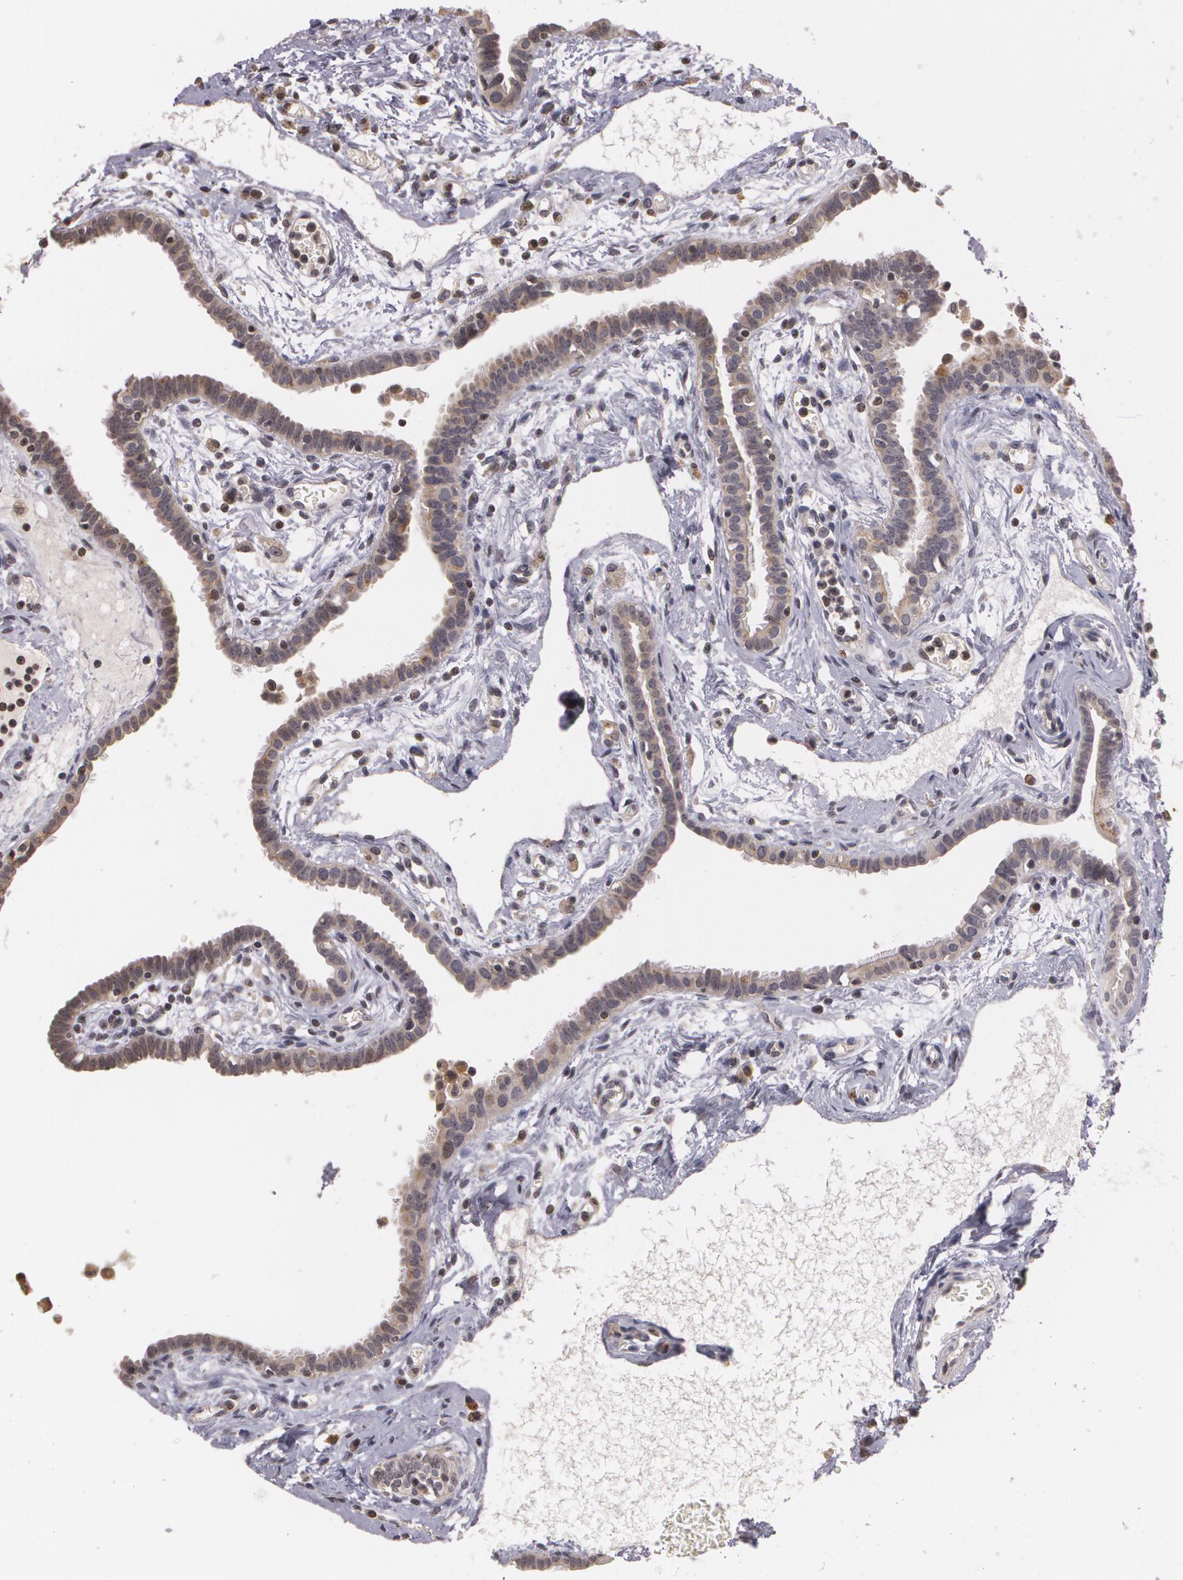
{"staining": {"intensity": "weak", "quantity": "<25%", "location": "cytoplasmic/membranous,nuclear"}, "tissue": "fallopian tube", "cell_type": "Glandular cells", "image_type": "normal", "snomed": [{"axis": "morphology", "description": "Normal tissue, NOS"}, {"axis": "topography", "description": "Fallopian tube"}], "caption": "Fallopian tube stained for a protein using immunohistochemistry shows no positivity glandular cells.", "gene": "VAV3", "patient": {"sex": "female", "age": 54}}